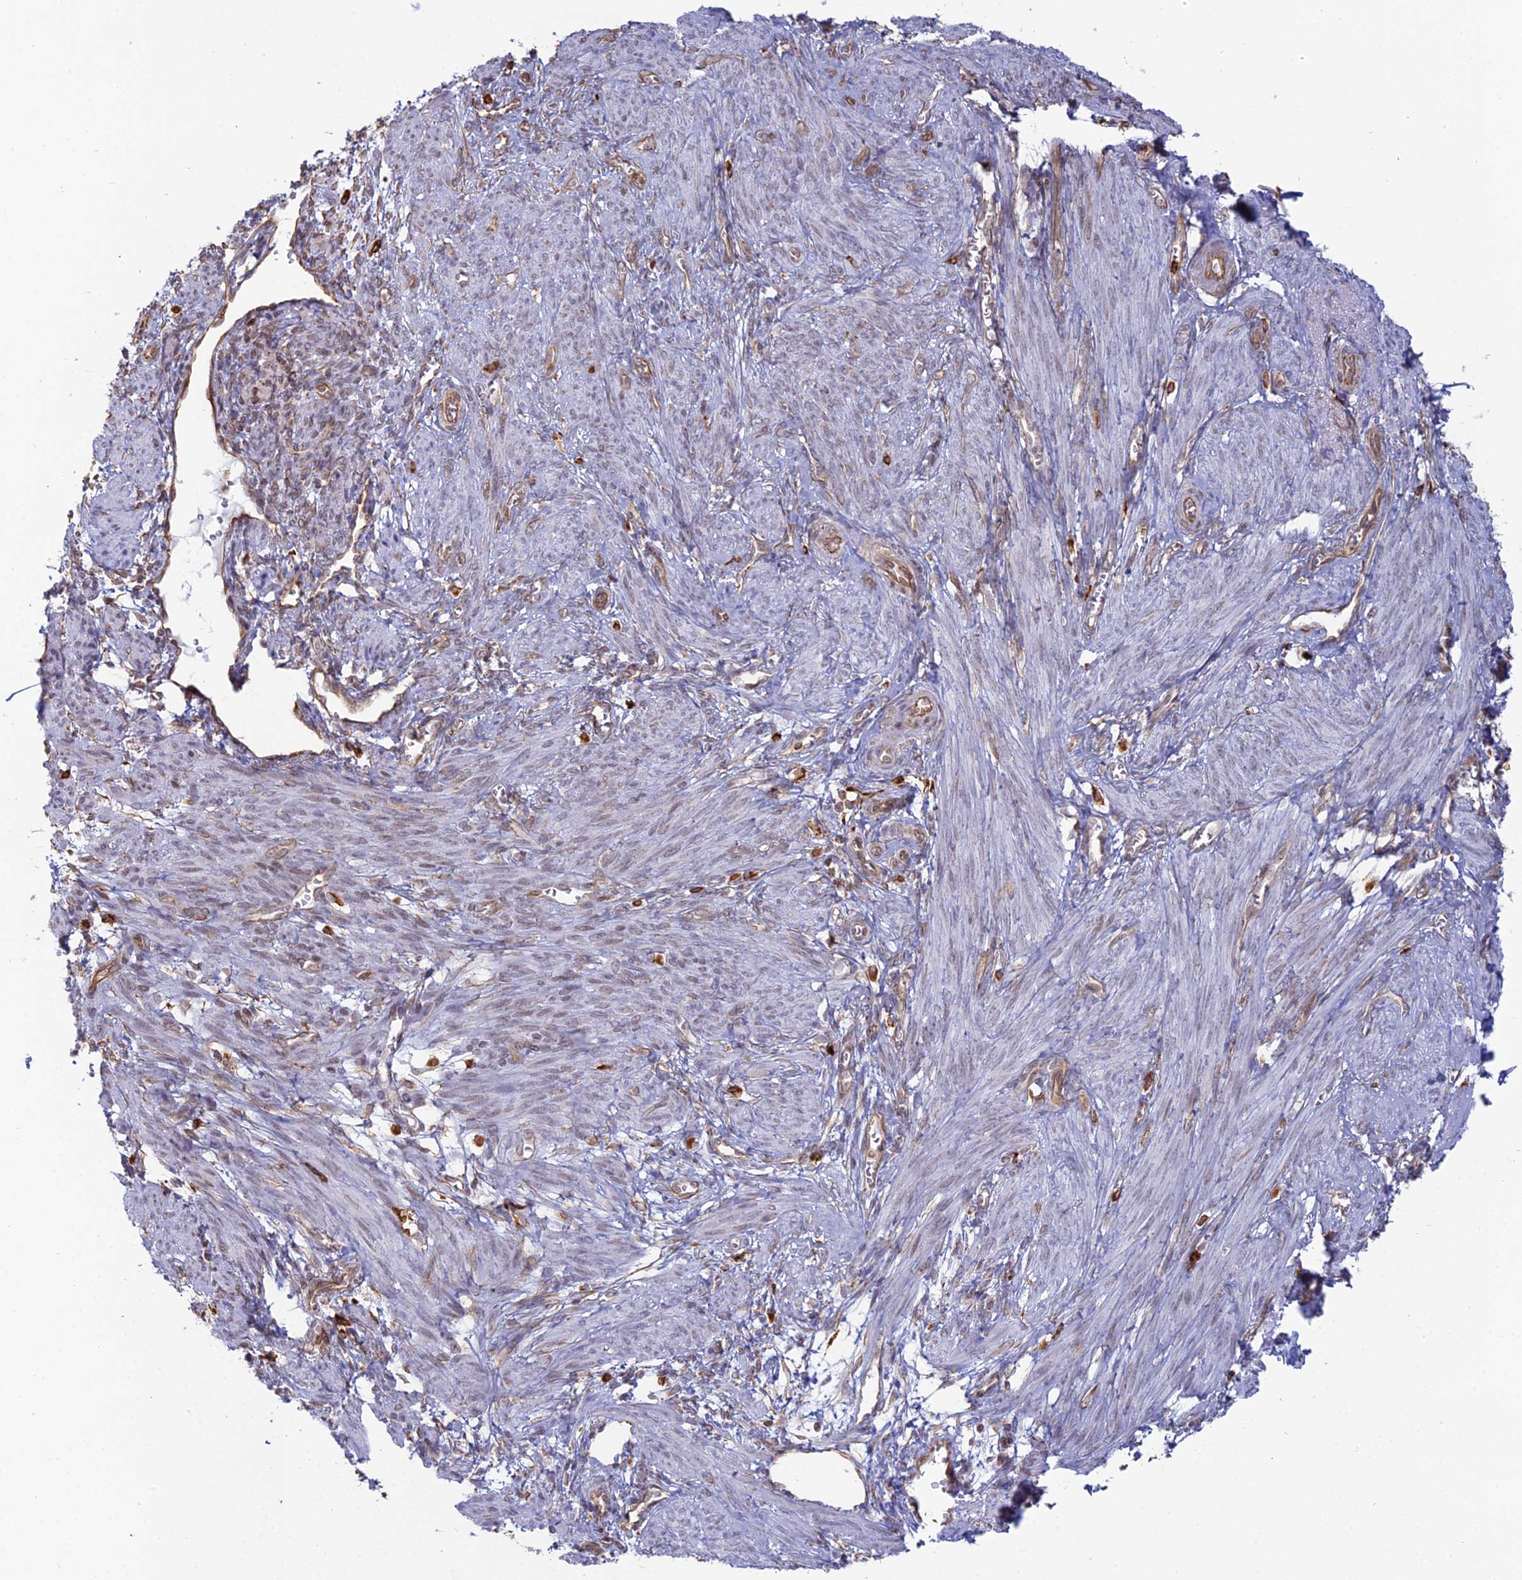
{"staining": {"intensity": "weak", "quantity": "<25%", "location": "nuclear"}, "tissue": "smooth muscle", "cell_type": "Smooth muscle cells", "image_type": "normal", "snomed": [{"axis": "morphology", "description": "Normal tissue, NOS"}, {"axis": "topography", "description": "Smooth muscle"}], "caption": "This is a micrograph of immunohistochemistry (IHC) staining of normal smooth muscle, which shows no expression in smooth muscle cells.", "gene": "APOBR", "patient": {"sex": "female", "age": 39}}